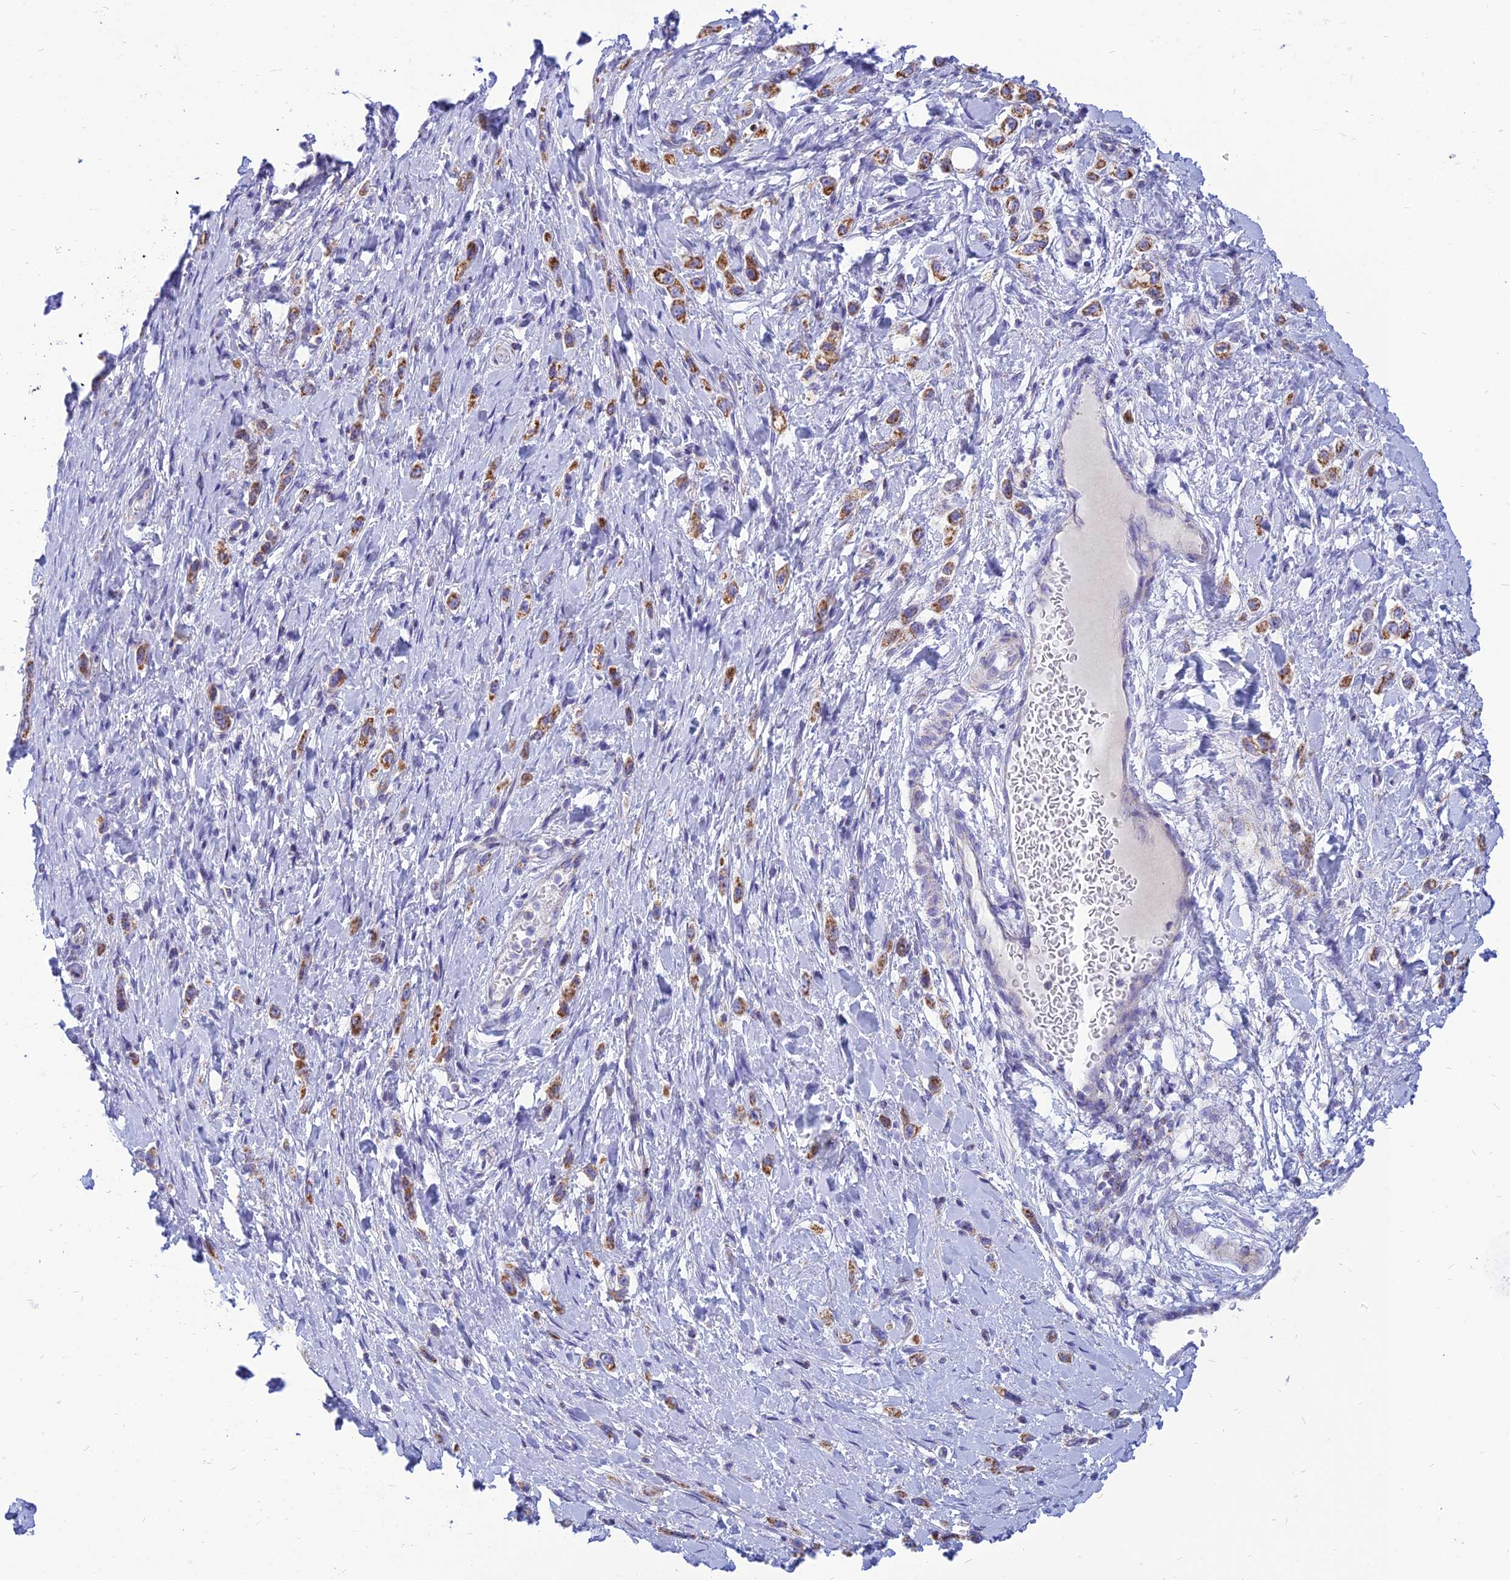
{"staining": {"intensity": "moderate", "quantity": ">75%", "location": "cytoplasmic/membranous"}, "tissue": "stomach cancer", "cell_type": "Tumor cells", "image_type": "cancer", "snomed": [{"axis": "morphology", "description": "Adenocarcinoma, NOS"}, {"axis": "topography", "description": "Stomach"}], "caption": "Protein staining of stomach cancer (adenocarcinoma) tissue displays moderate cytoplasmic/membranous expression in approximately >75% of tumor cells.", "gene": "PACC1", "patient": {"sex": "female", "age": 65}}